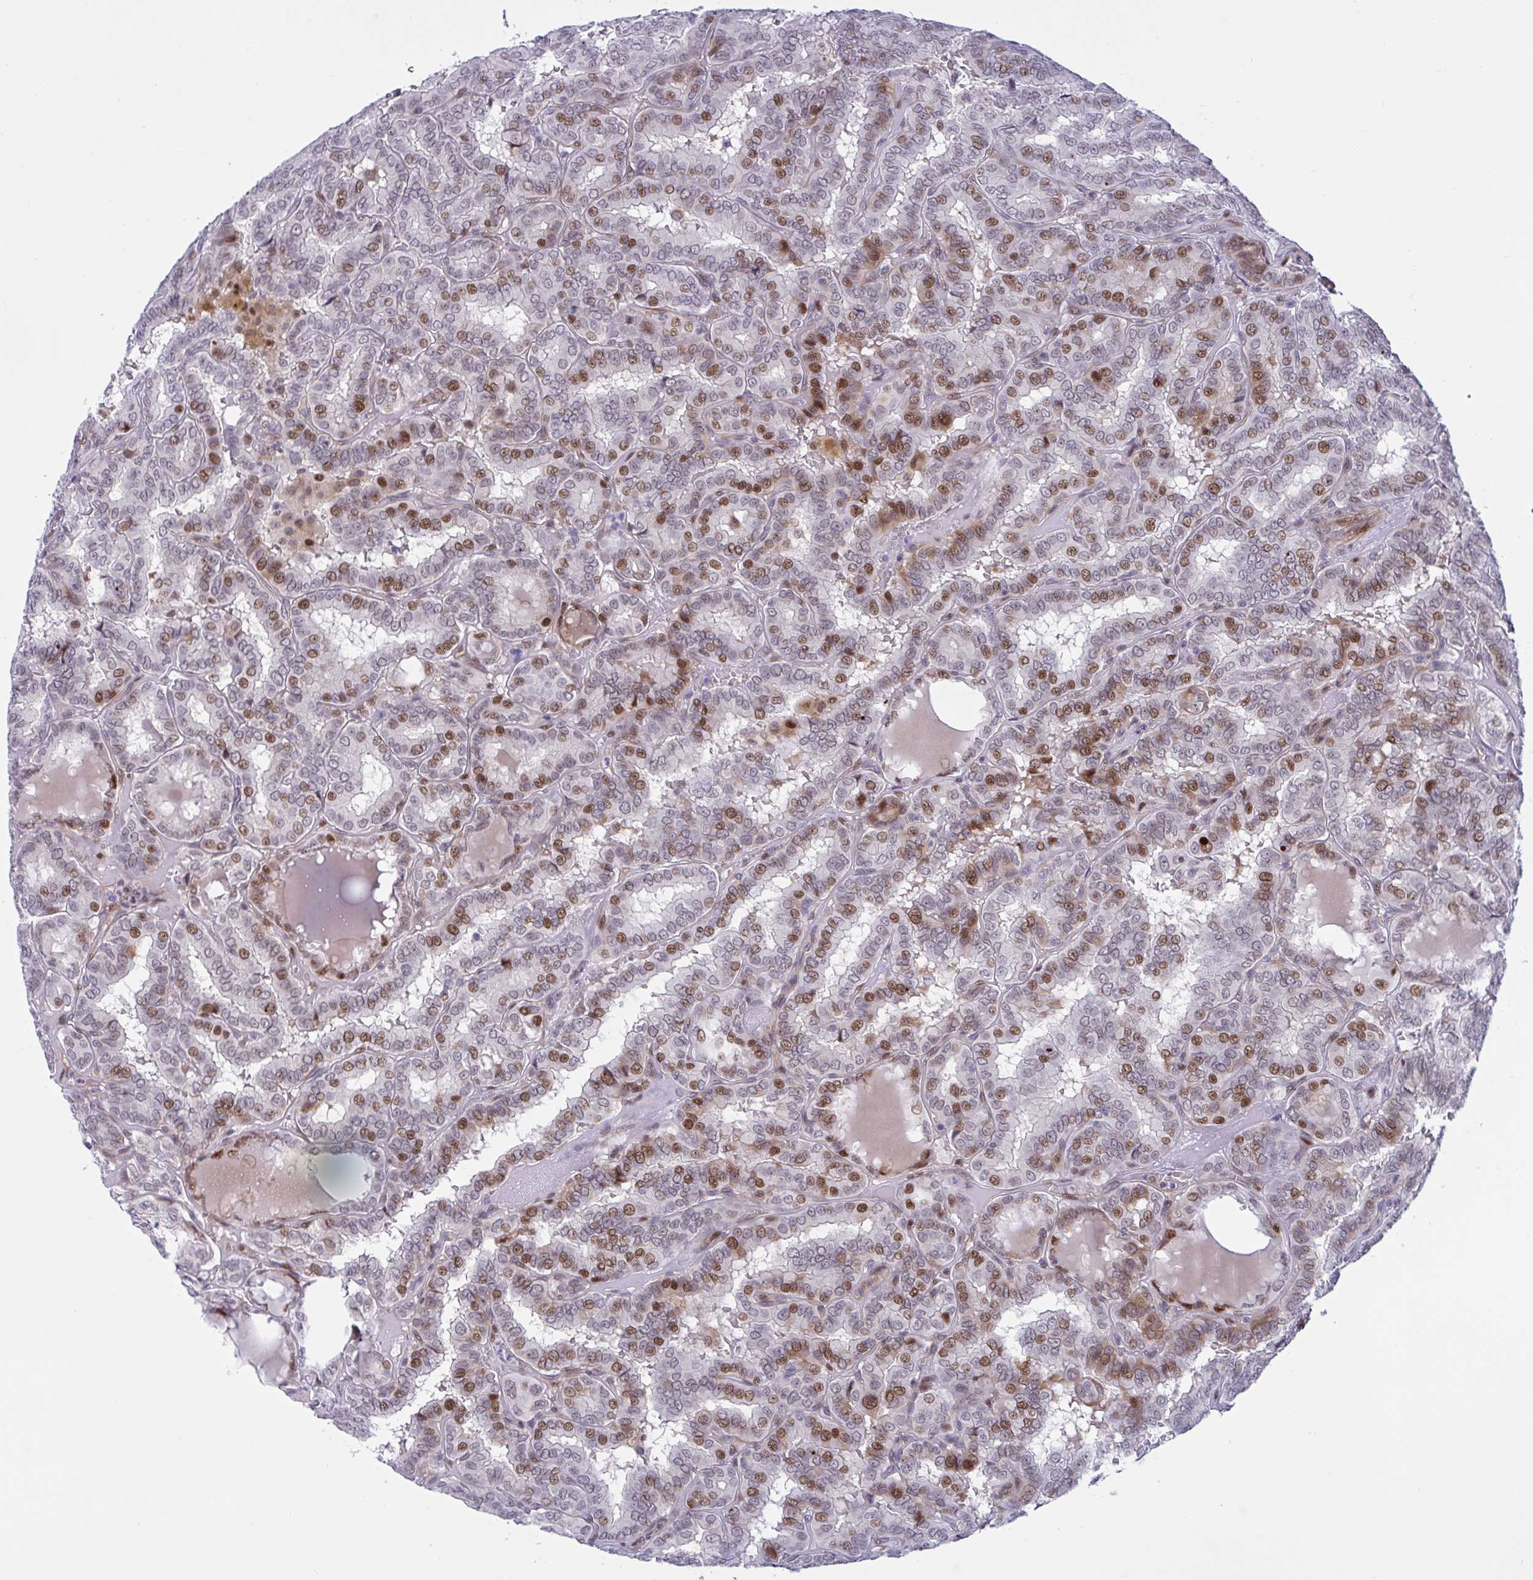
{"staining": {"intensity": "moderate", "quantity": "25%-75%", "location": "nuclear"}, "tissue": "thyroid cancer", "cell_type": "Tumor cells", "image_type": "cancer", "snomed": [{"axis": "morphology", "description": "Papillary adenocarcinoma, NOS"}, {"axis": "topography", "description": "Thyroid gland"}], "caption": "The immunohistochemical stain labels moderate nuclear positivity in tumor cells of thyroid papillary adenocarcinoma tissue.", "gene": "RBL1", "patient": {"sex": "female", "age": 46}}